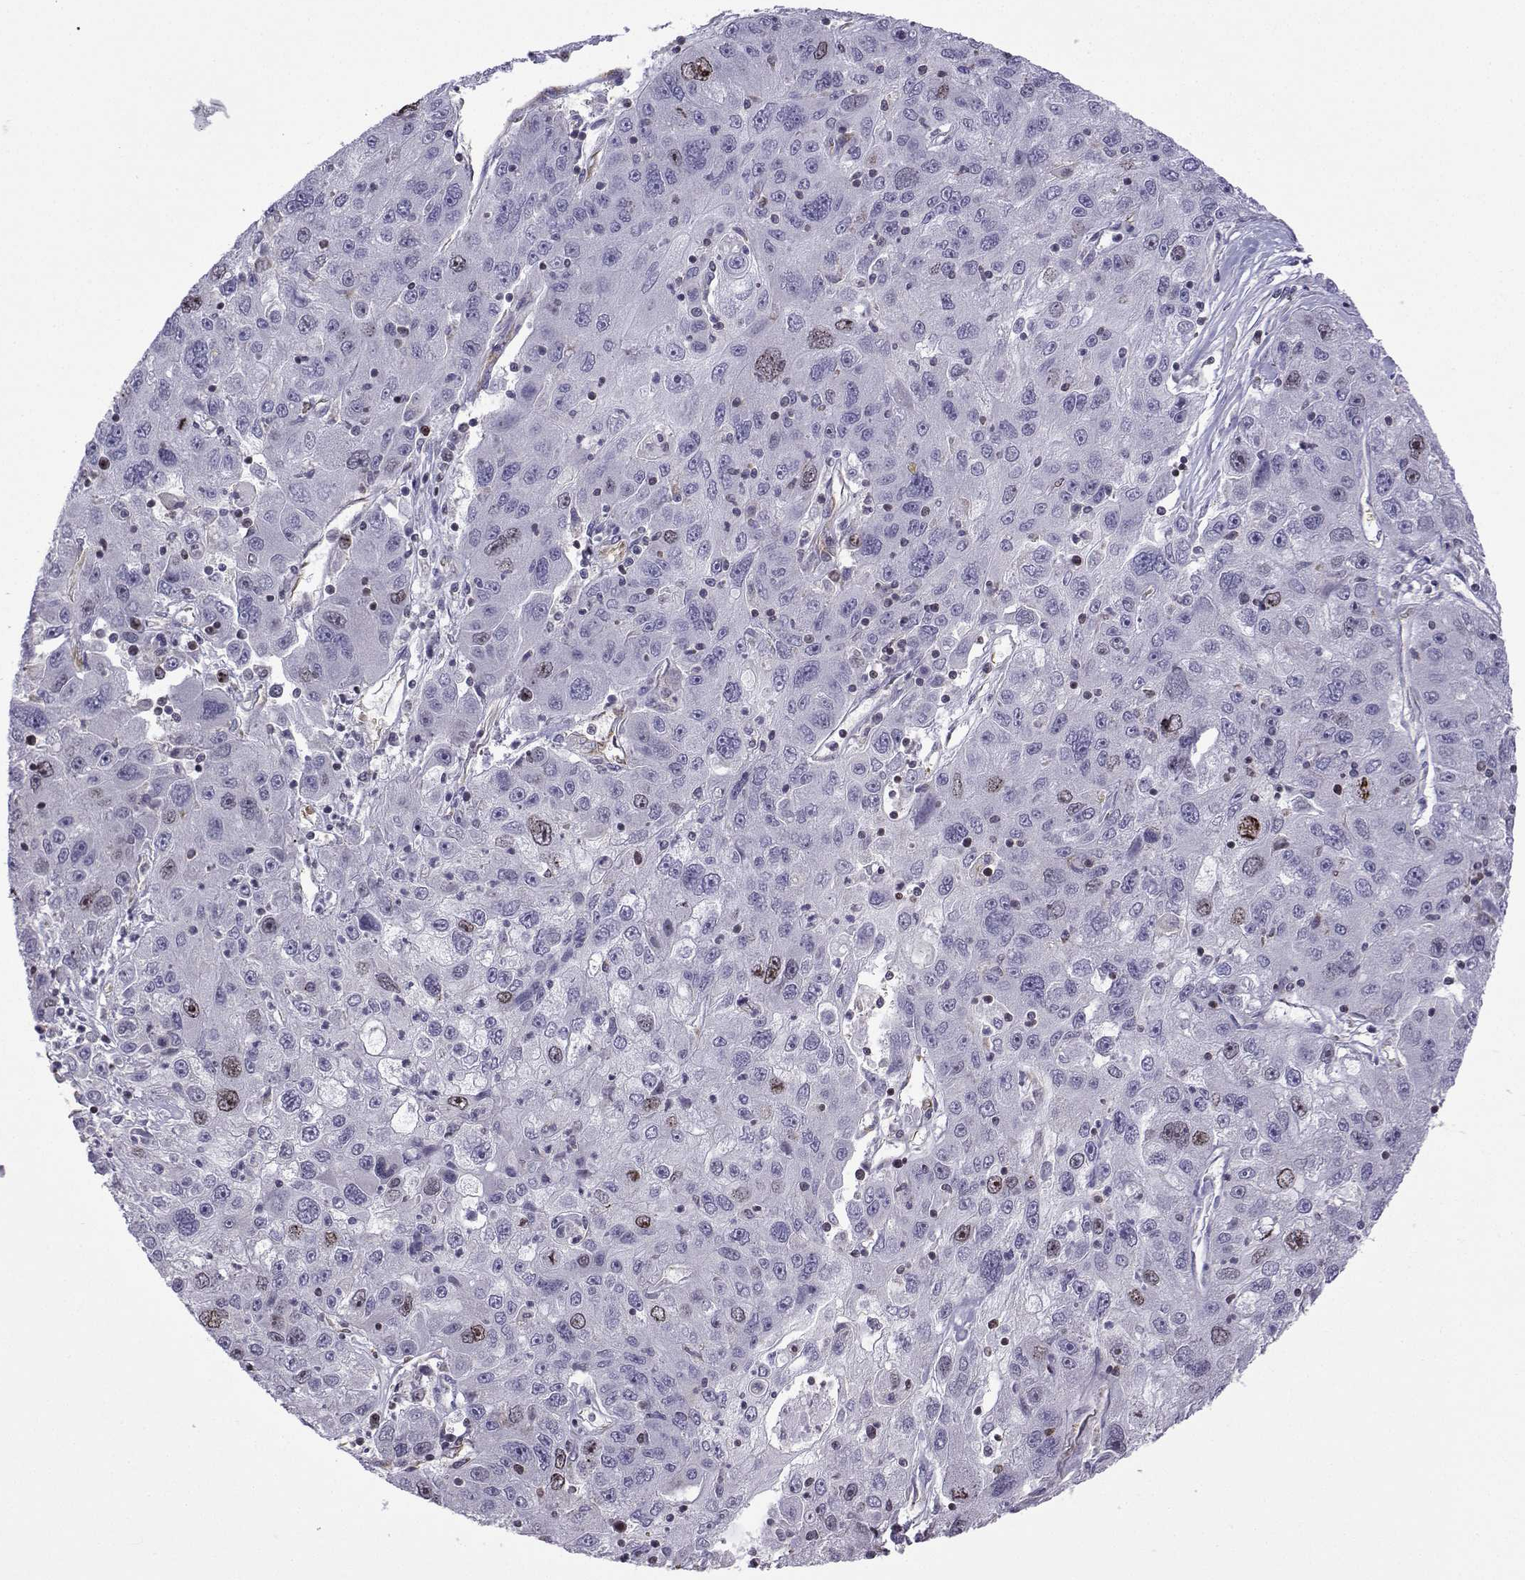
{"staining": {"intensity": "weak", "quantity": "<25%", "location": "nuclear"}, "tissue": "stomach cancer", "cell_type": "Tumor cells", "image_type": "cancer", "snomed": [{"axis": "morphology", "description": "Adenocarcinoma, NOS"}, {"axis": "topography", "description": "Stomach"}], "caption": "Stomach cancer (adenocarcinoma) was stained to show a protein in brown. There is no significant staining in tumor cells. (Immunohistochemistry (ihc), brightfield microscopy, high magnification).", "gene": "INCENP", "patient": {"sex": "male", "age": 56}}